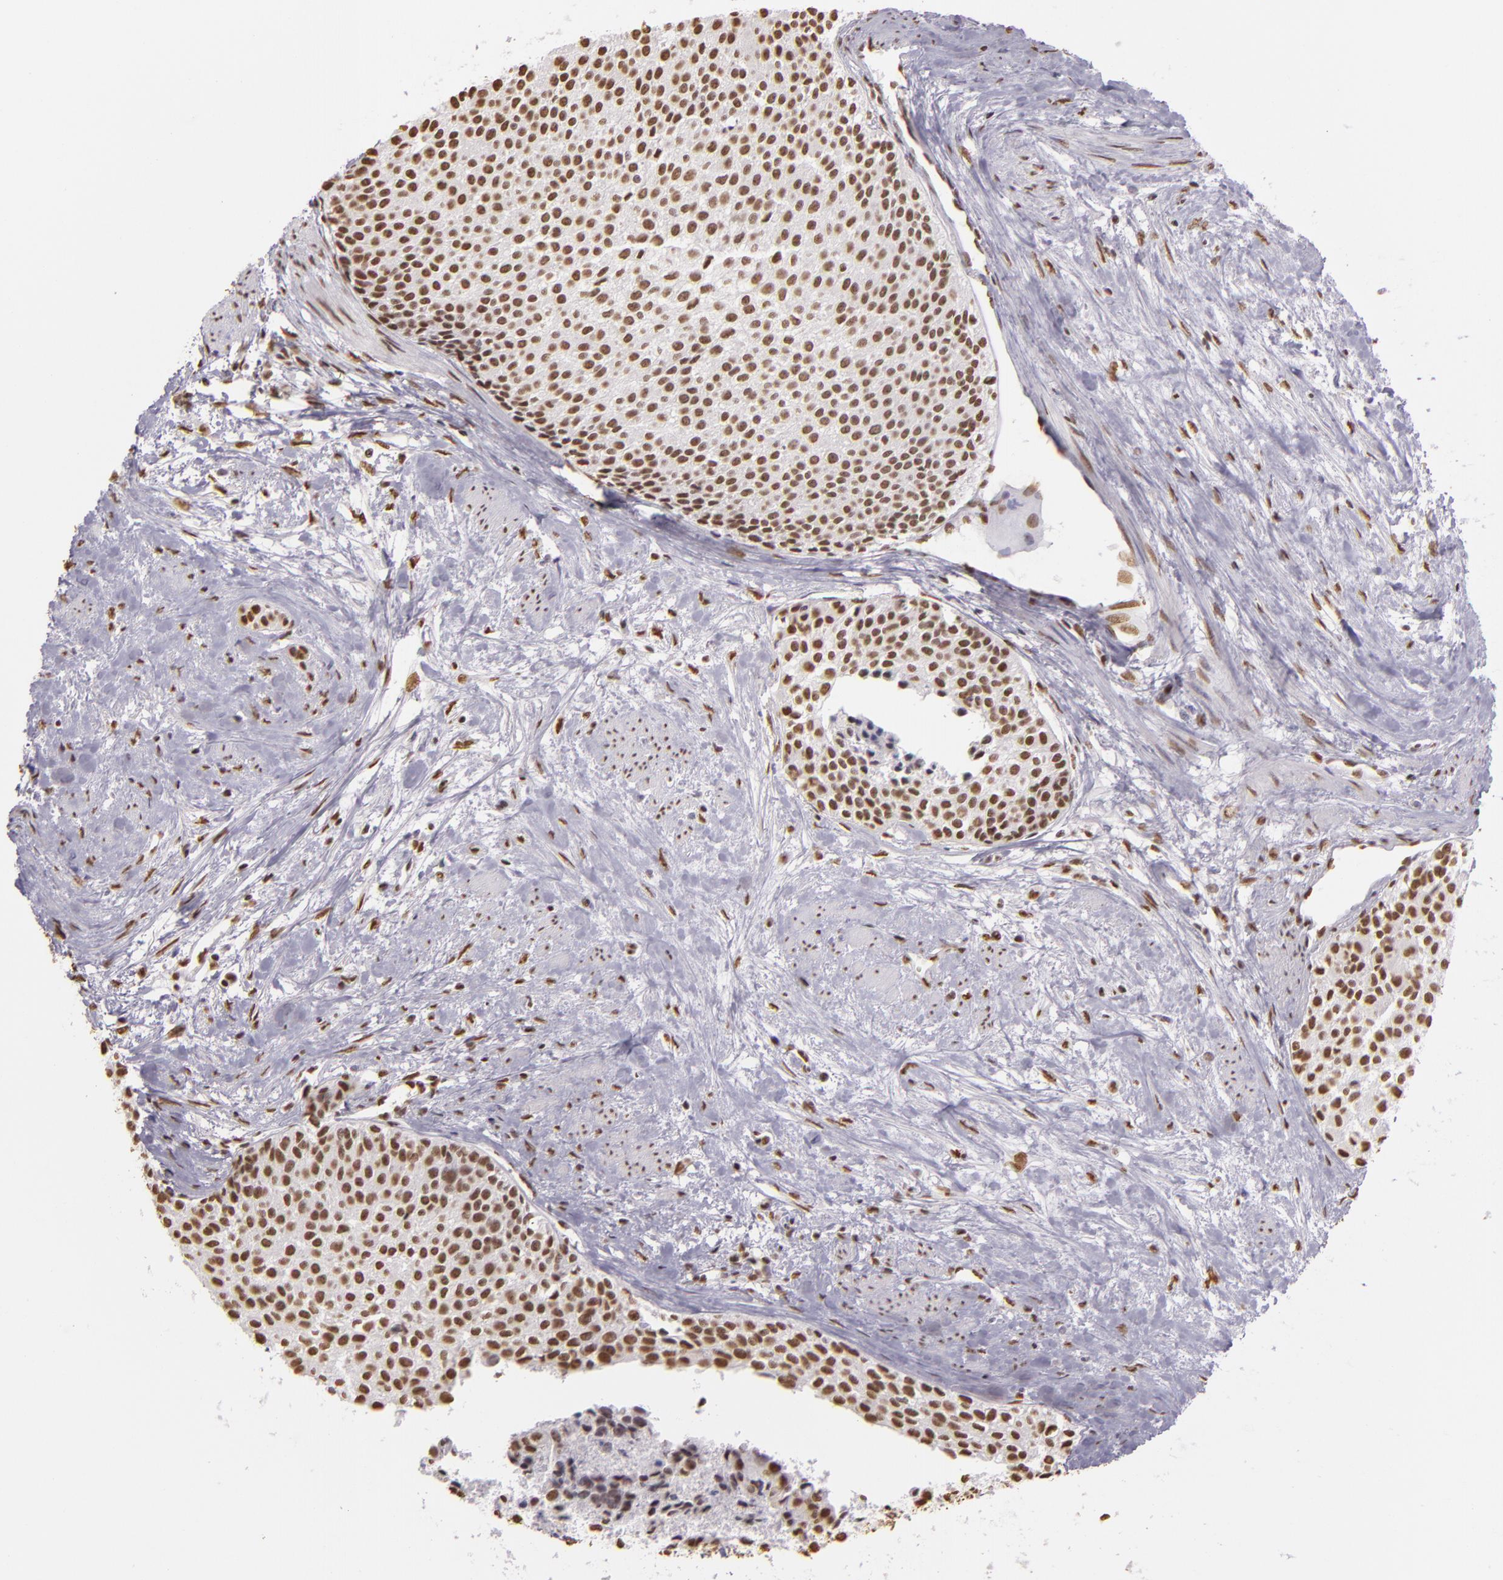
{"staining": {"intensity": "weak", "quantity": ">75%", "location": "nuclear"}, "tissue": "urothelial cancer", "cell_type": "Tumor cells", "image_type": "cancer", "snomed": [{"axis": "morphology", "description": "Urothelial carcinoma, Low grade"}, {"axis": "topography", "description": "Urinary bladder"}], "caption": "Immunohistochemical staining of urothelial cancer exhibits low levels of weak nuclear expression in about >75% of tumor cells.", "gene": "PAPOLA", "patient": {"sex": "female", "age": 73}}